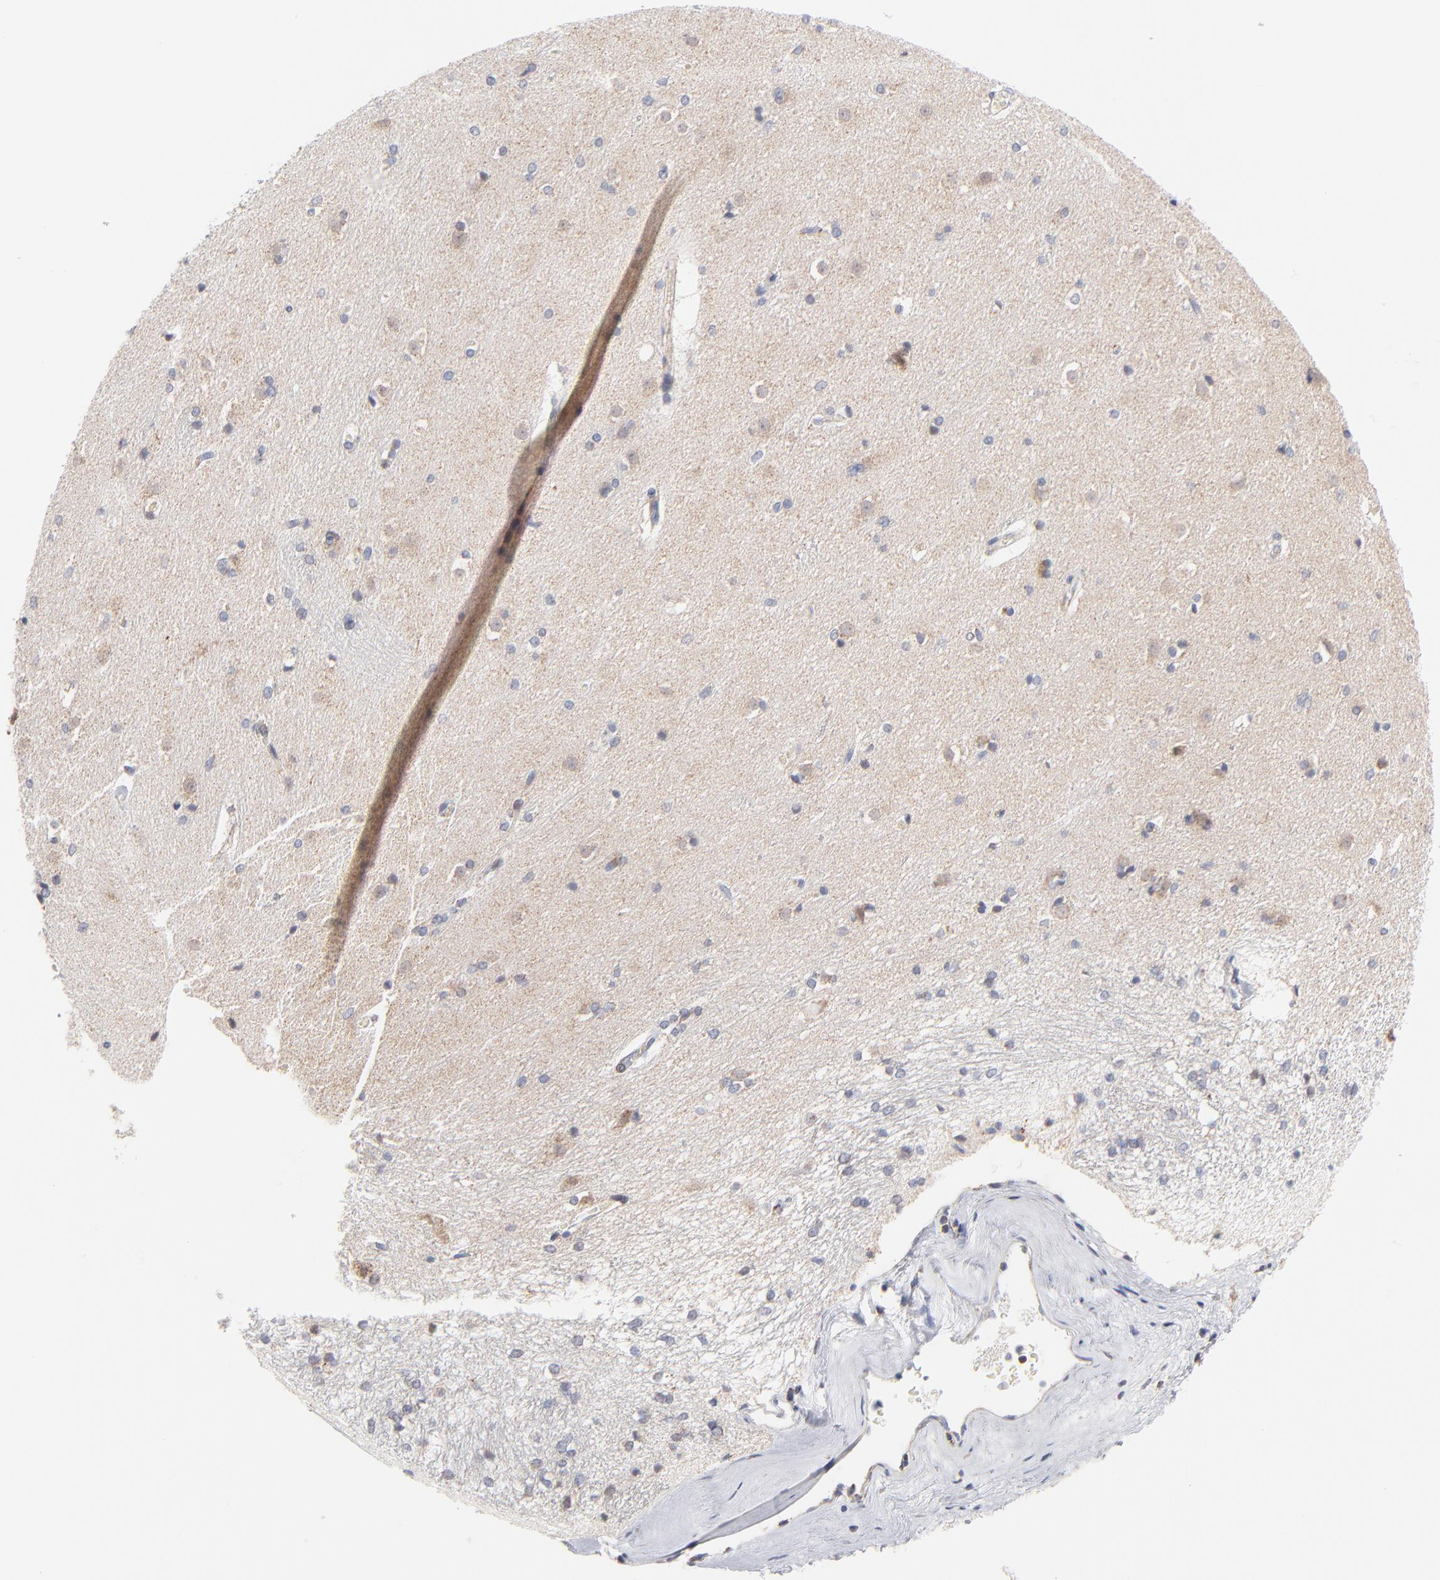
{"staining": {"intensity": "weak", "quantity": "<25%", "location": "cytoplasmic/membranous"}, "tissue": "caudate", "cell_type": "Glial cells", "image_type": "normal", "snomed": [{"axis": "morphology", "description": "Normal tissue, NOS"}, {"axis": "topography", "description": "Lateral ventricle wall"}], "caption": "This is a histopathology image of immunohistochemistry (IHC) staining of benign caudate, which shows no staining in glial cells.", "gene": "MRPL58", "patient": {"sex": "female", "age": 19}}